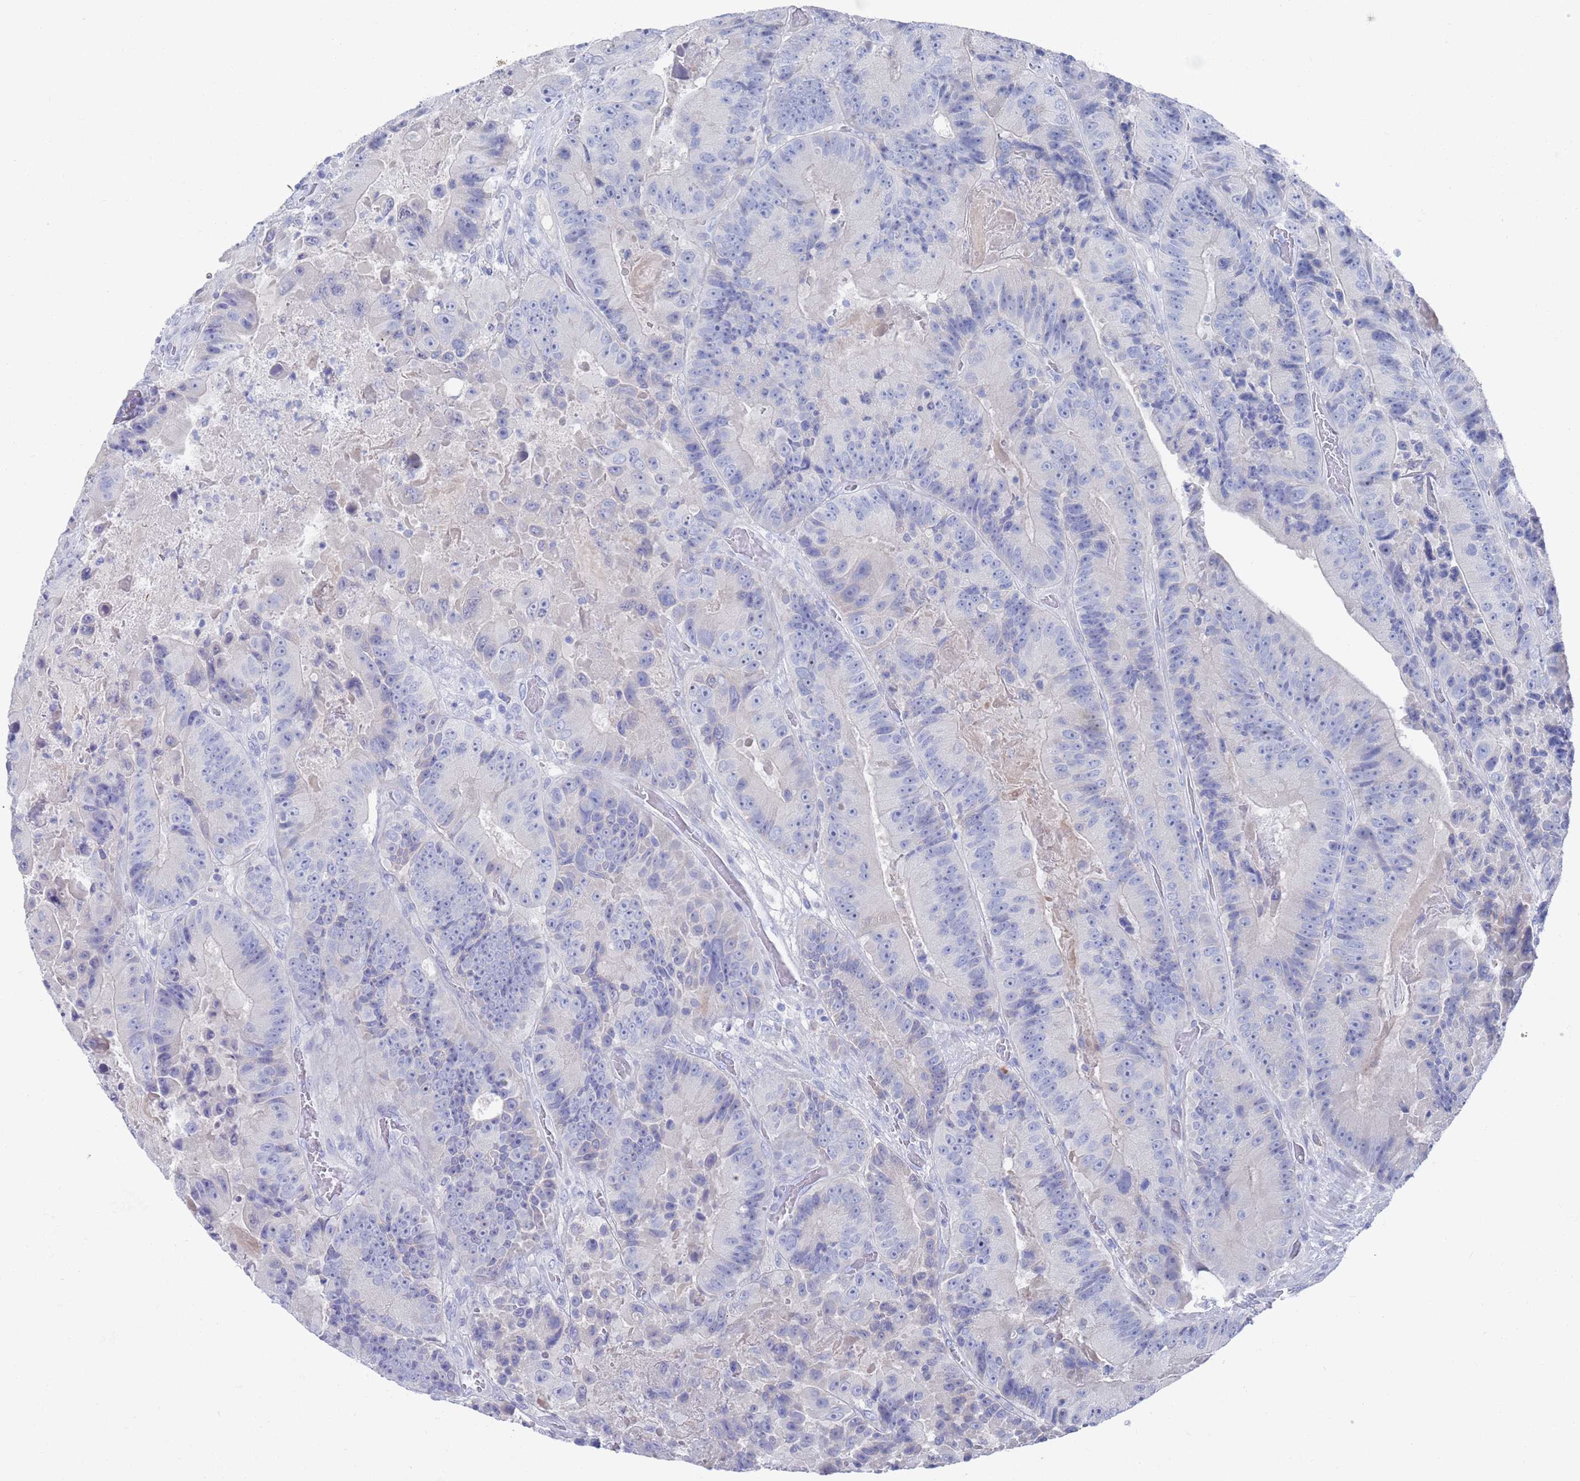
{"staining": {"intensity": "negative", "quantity": "none", "location": "none"}, "tissue": "colorectal cancer", "cell_type": "Tumor cells", "image_type": "cancer", "snomed": [{"axis": "morphology", "description": "Adenocarcinoma, NOS"}, {"axis": "topography", "description": "Colon"}], "caption": "A high-resolution micrograph shows IHC staining of adenocarcinoma (colorectal), which reveals no significant staining in tumor cells.", "gene": "MTMR2", "patient": {"sex": "female", "age": 86}}